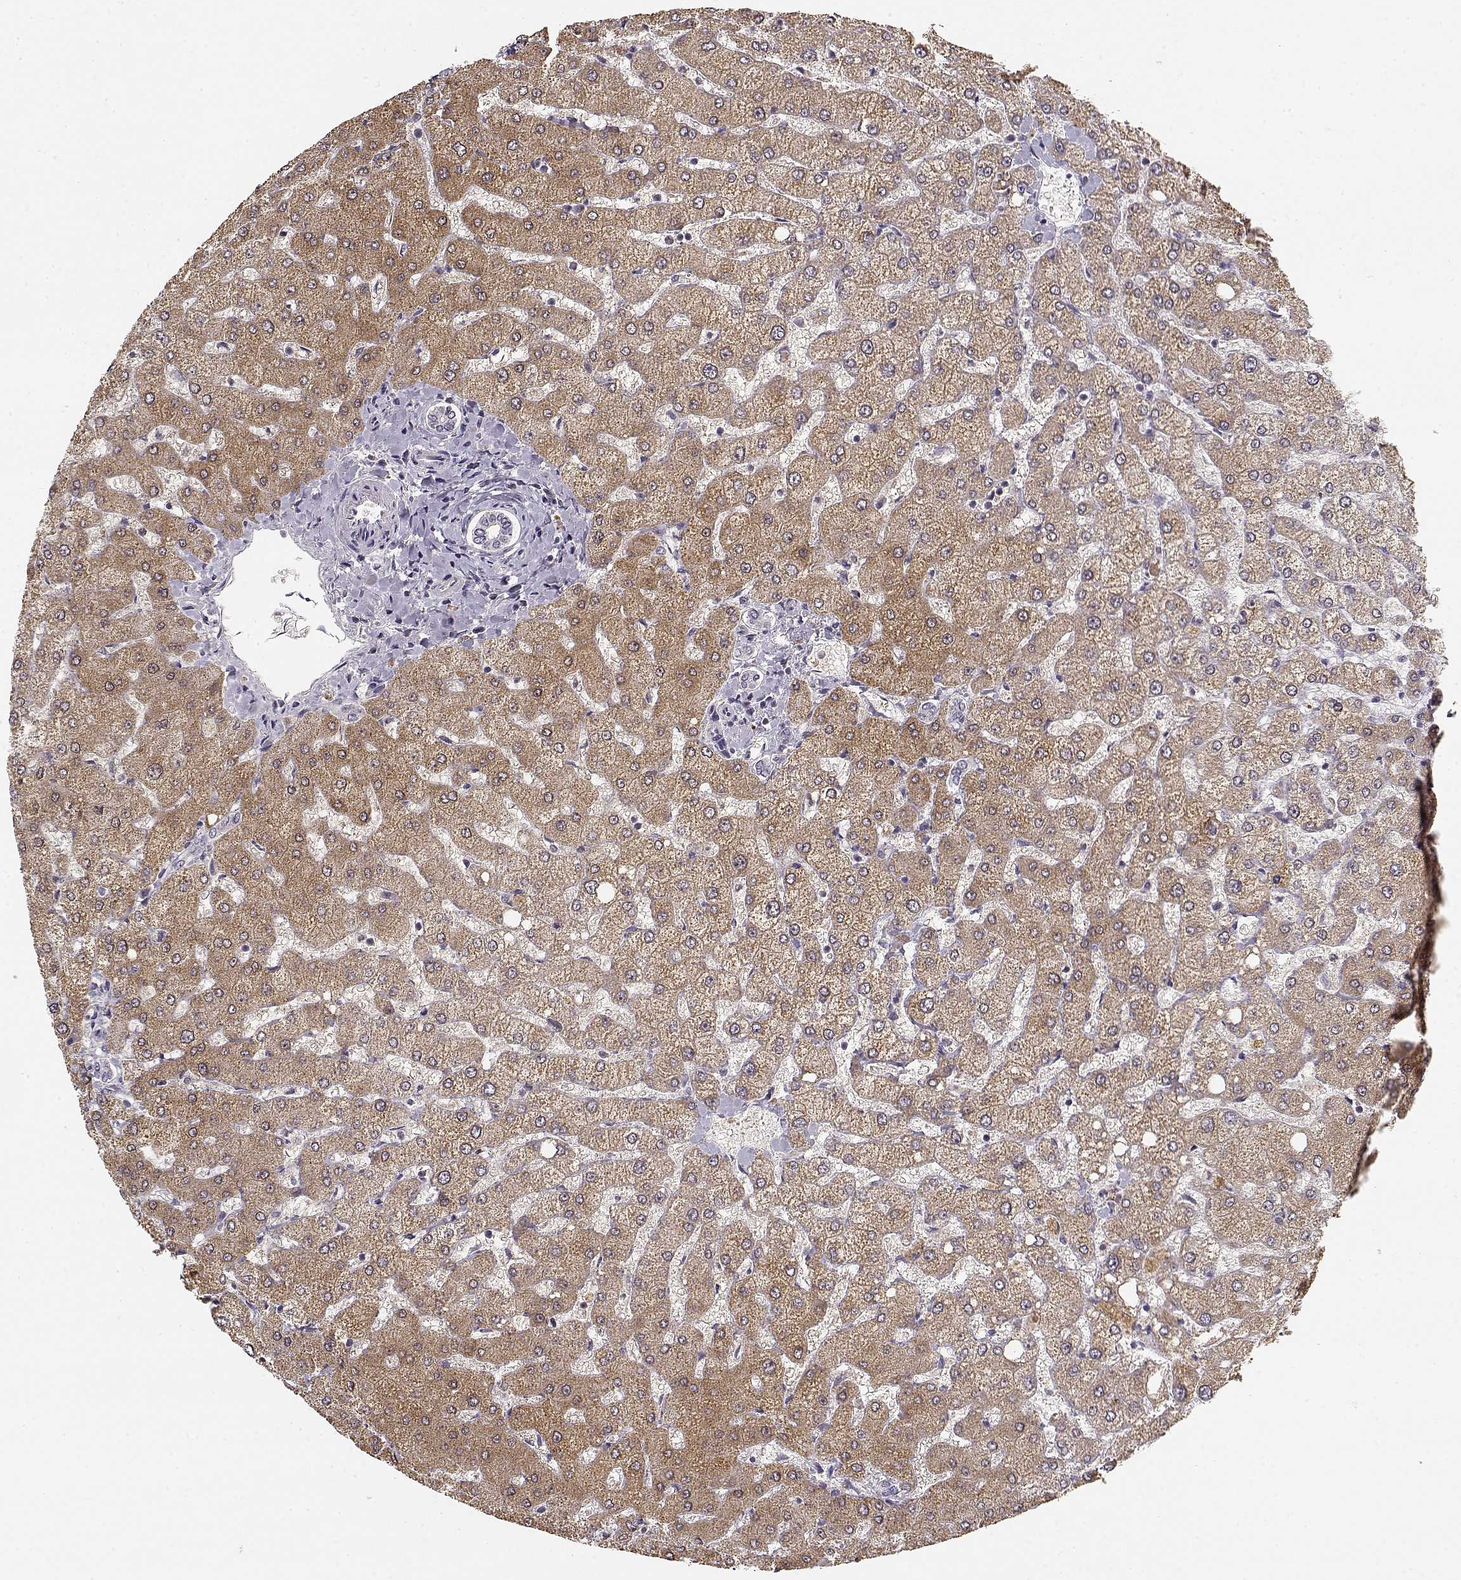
{"staining": {"intensity": "negative", "quantity": "none", "location": "none"}, "tissue": "liver", "cell_type": "Cholangiocytes", "image_type": "normal", "snomed": [{"axis": "morphology", "description": "Normal tissue, NOS"}, {"axis": "topography", "description": "Liver"}], "caption": "This is a image of IHC staining of unremarkable liver, which shows no expression in cholangiocytes.", "gene": "UROC1", "patient": {"sex": "female", "age": 54}}